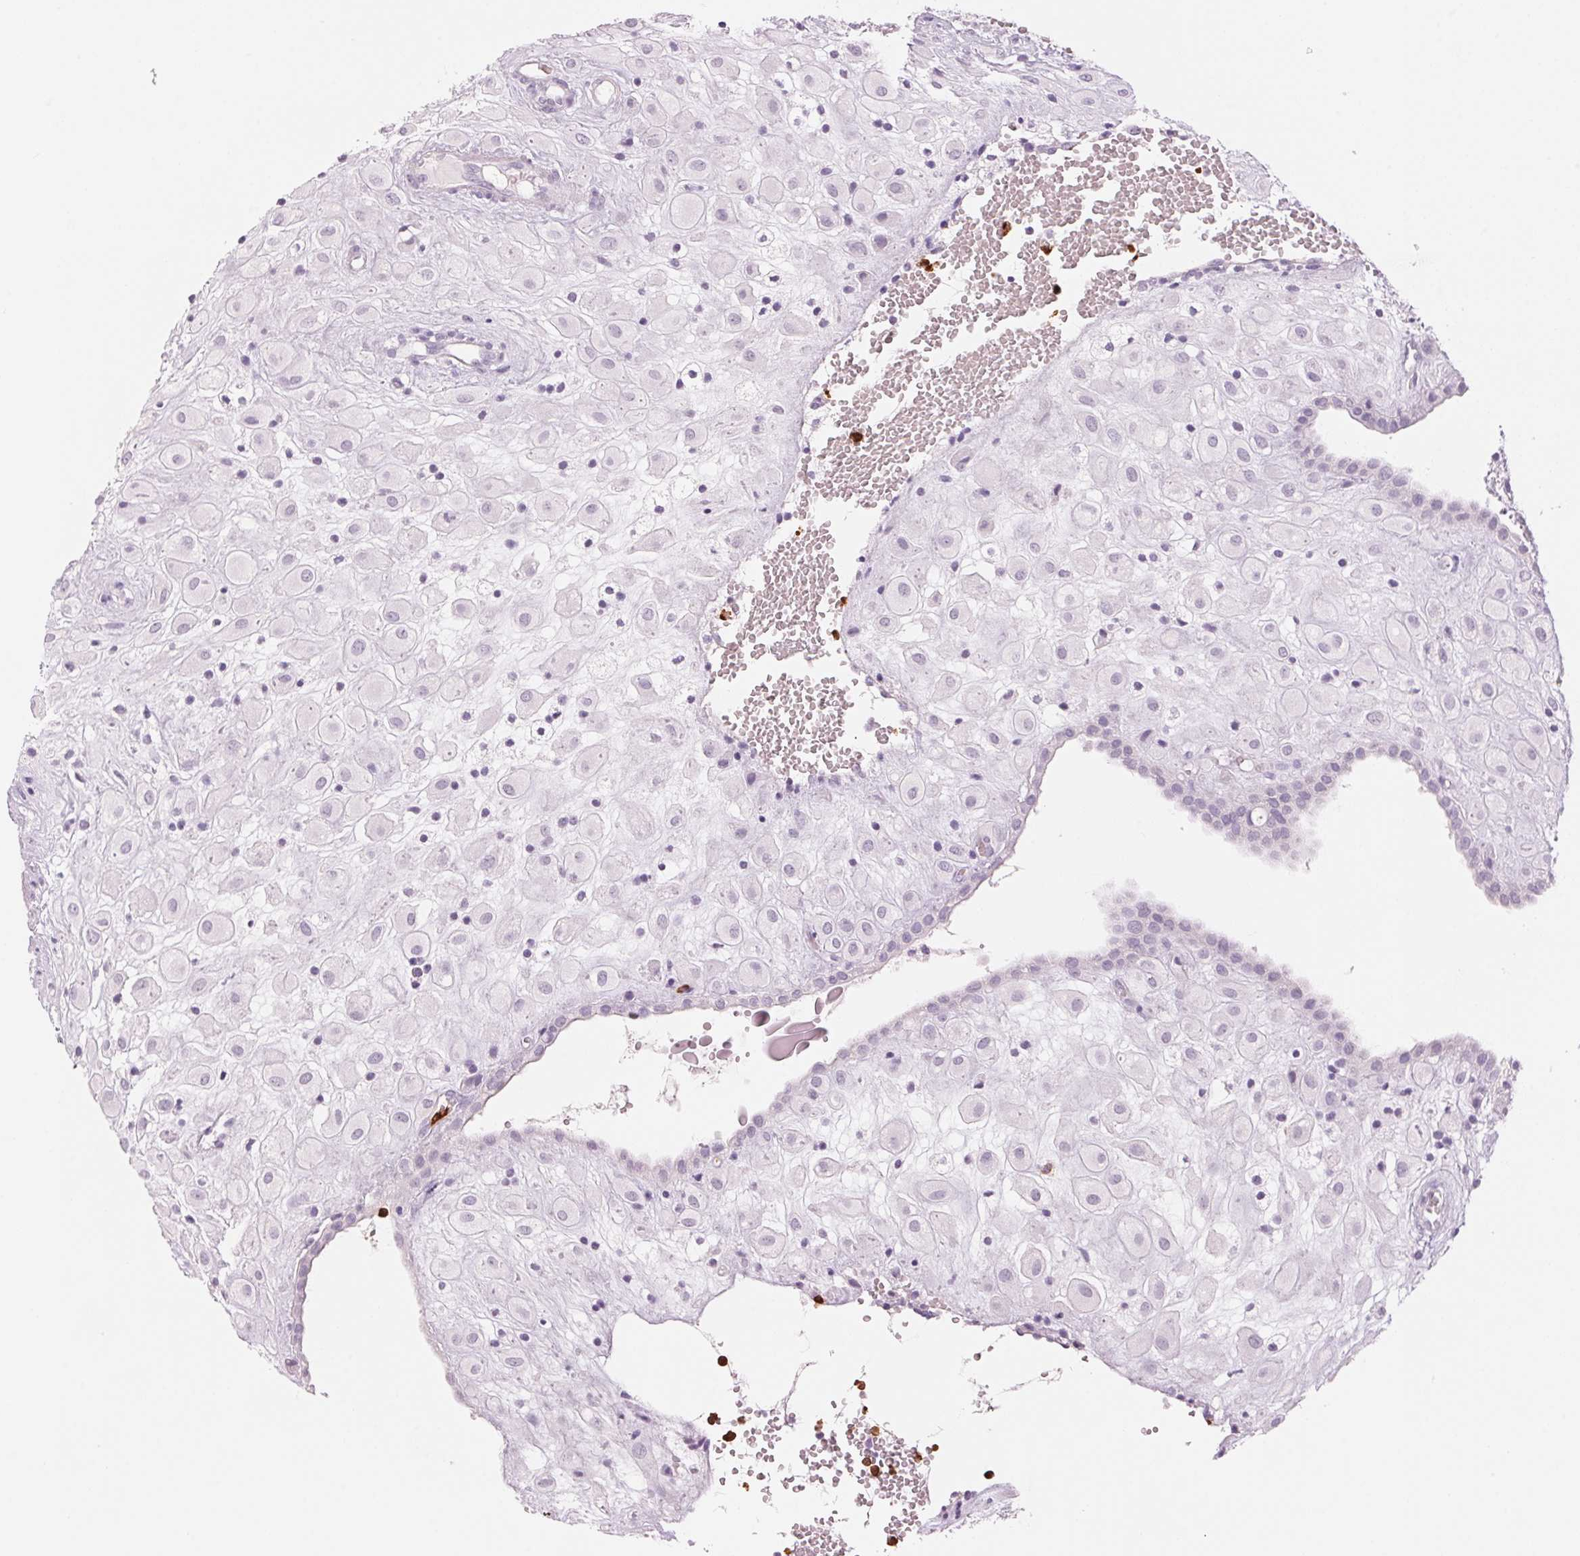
{"staining": {"intensity": "negative", "quantity": "none", "location": "none"}, "tissue": "placenta", "cell_type": "Decidual cells", "image_type": "normal", "snomed": [{"axis": "morphology", "description": "Normal tissue, NOS"}, {"axis": "topography", "description": "Placenta"}], "caption": "Photomicrograph shows no protein positivity in decidual cells of benign placenta. (Stains: DAB (3,3'-diaminobenzidine) immunohistochemistry (IHC) with hematoxylin counter stain, Microscopy: brightfield microscopy at high magnification).", "gene": "KLK7", "patient": {"sex": "female", "age": 24}}